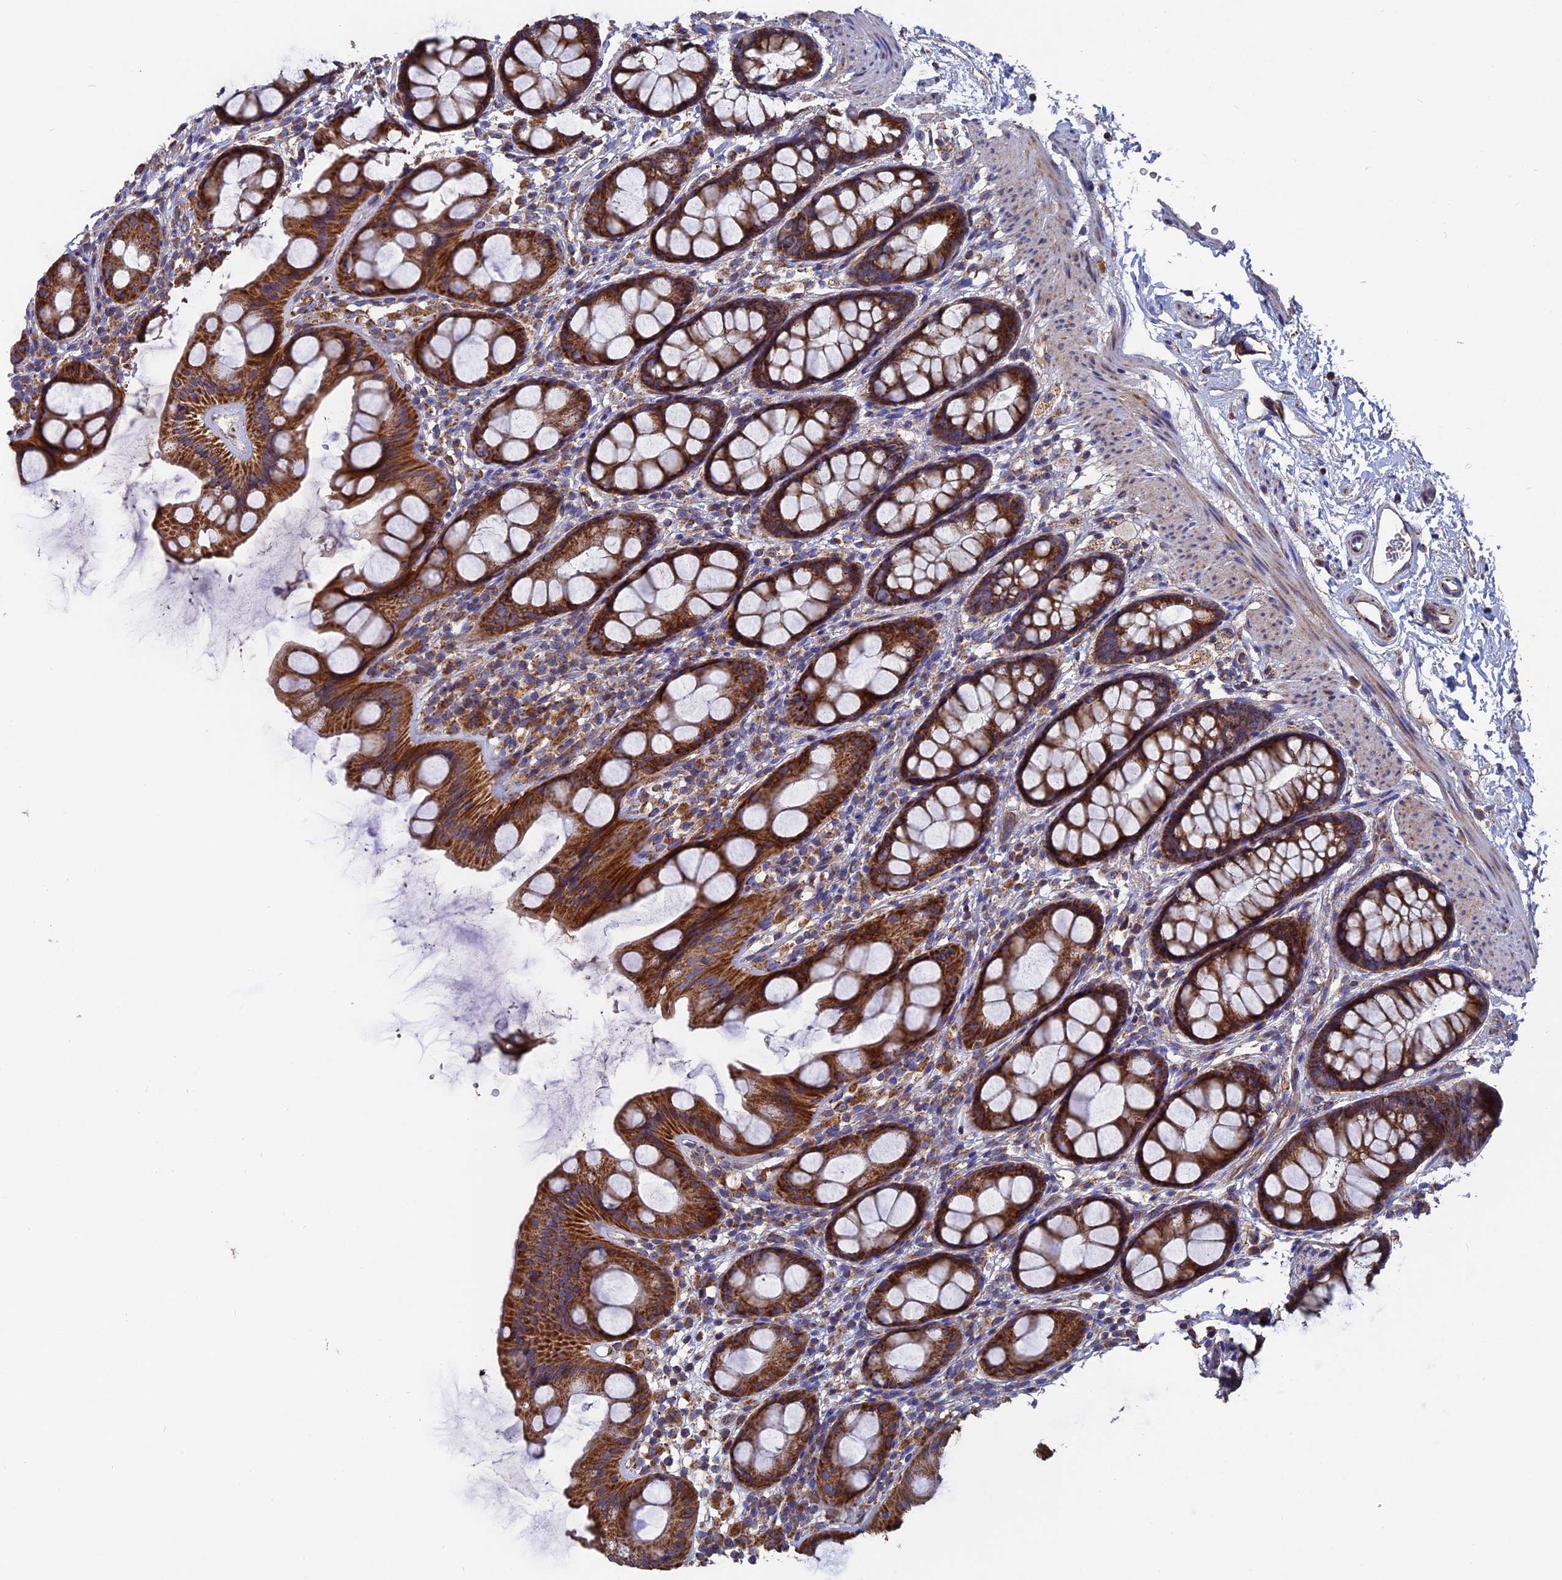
{"staining": {"intensity": "strong", "quantity": ">75%", "location": "cytoplasmic/membranous"}, "tissue": "rectum", "cell_type": "Glandular cells", "image_type": "normal", "snomed": [{"axis": "morphology", "description": "Normal tissue, NOS"}, {"axis": "topography", "description": "Rectum"}], "caption": "High-power microscopy captured an immunohistochemistry image of benign rectum, revealing strong cytoplasmic/membranous expression in approximately >75% of glandular cells. Nuclei are stained in blue.", "gene": "TGFA", "patient": {"sex": "female", "age": 65}}